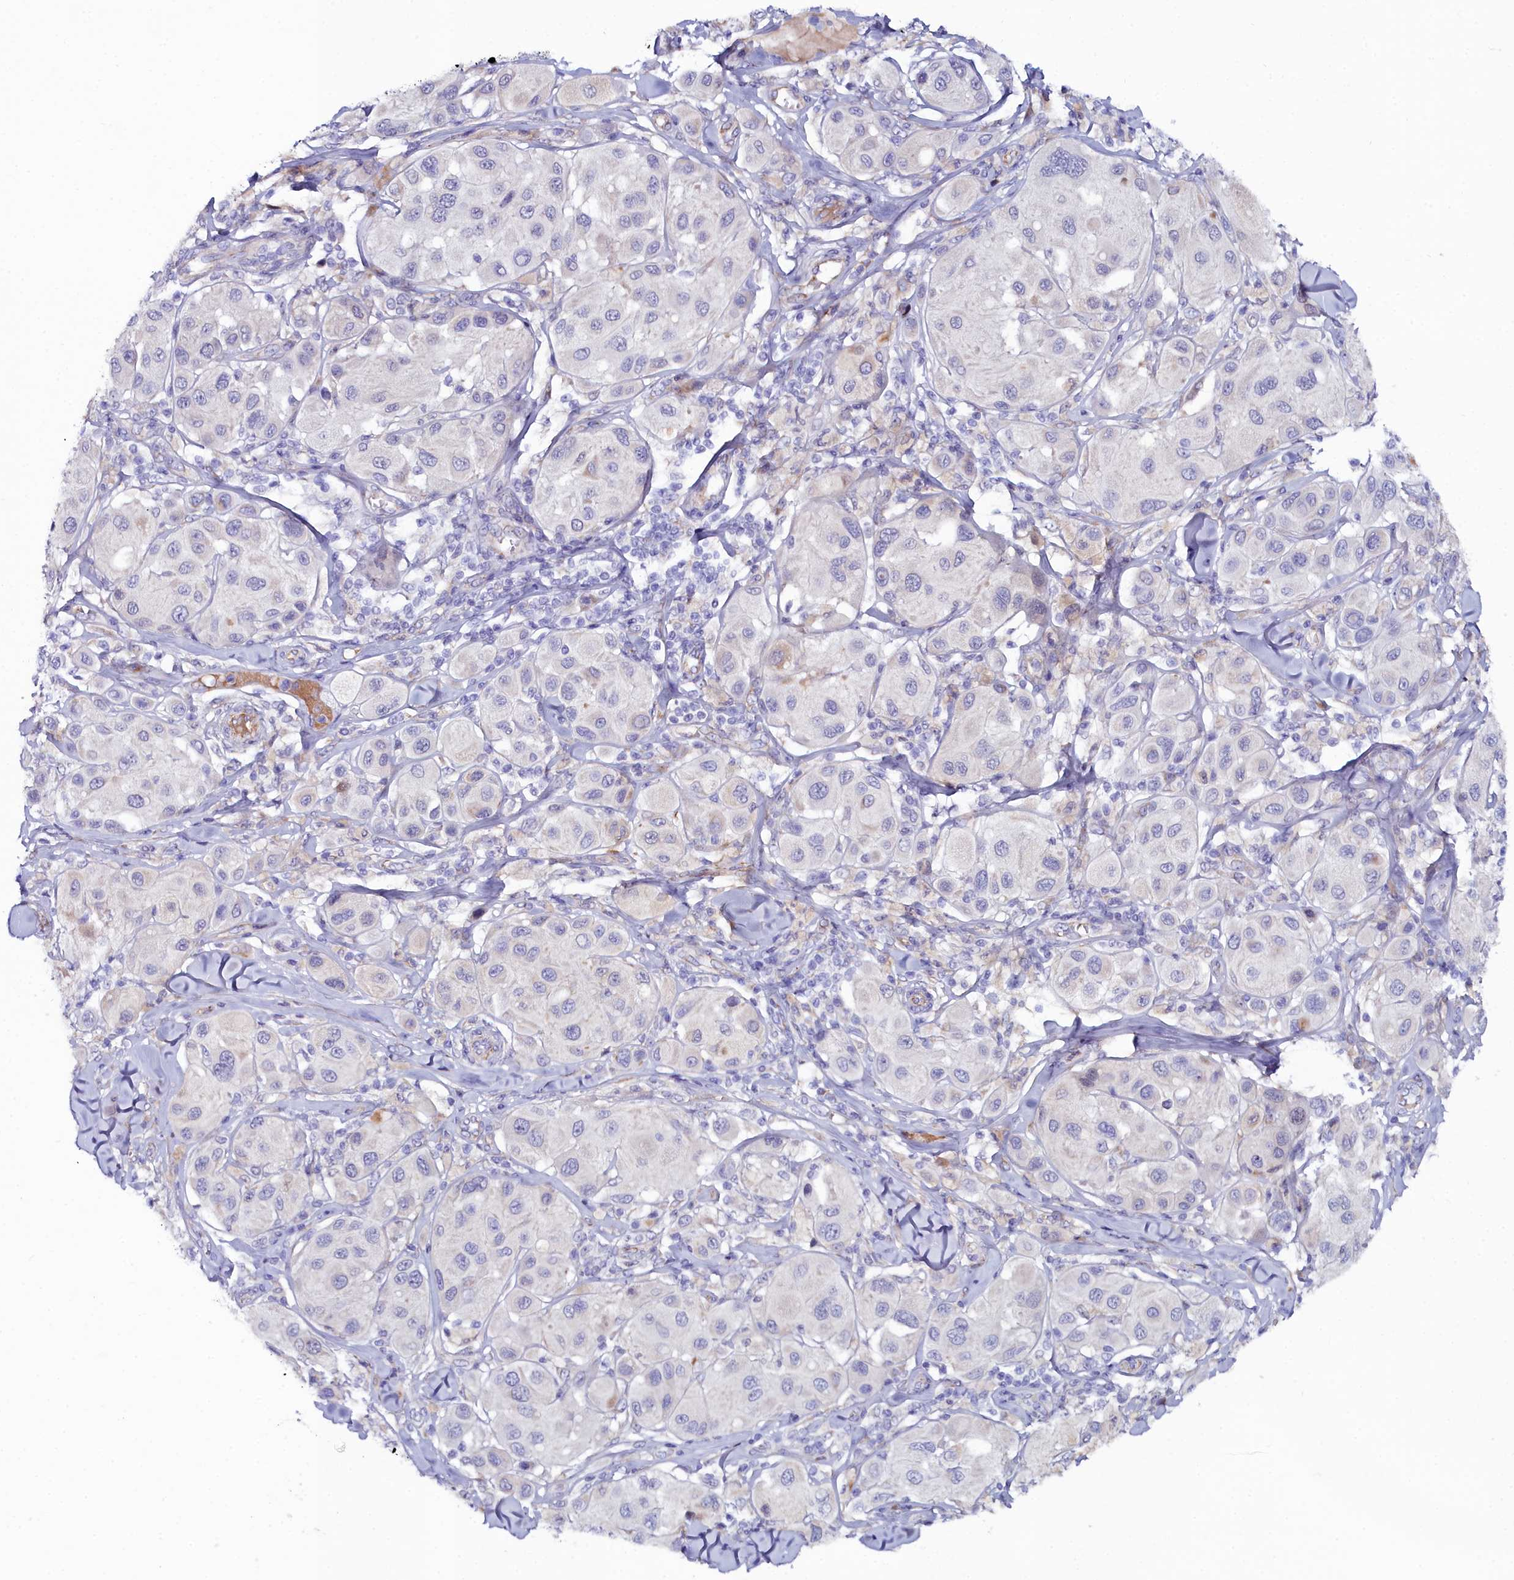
{"staining": {"intensity": "negative", "quantity": "none", "location": "none"}, "tissue": "melanoma", "cell_type": "Tumor cells", "image_type": "cancer", "snomed": [{"axis": "morphology", "description": "Malignant melanoma, Metastatic site"}, {"axis": "topography", "description": "Skin"}], "caption": "Immunohistochemistry of human melanoma shows no positivity in tumor cells.", "gene": "SLC49A3", "patient": {"sex": "male", "age": 41}}